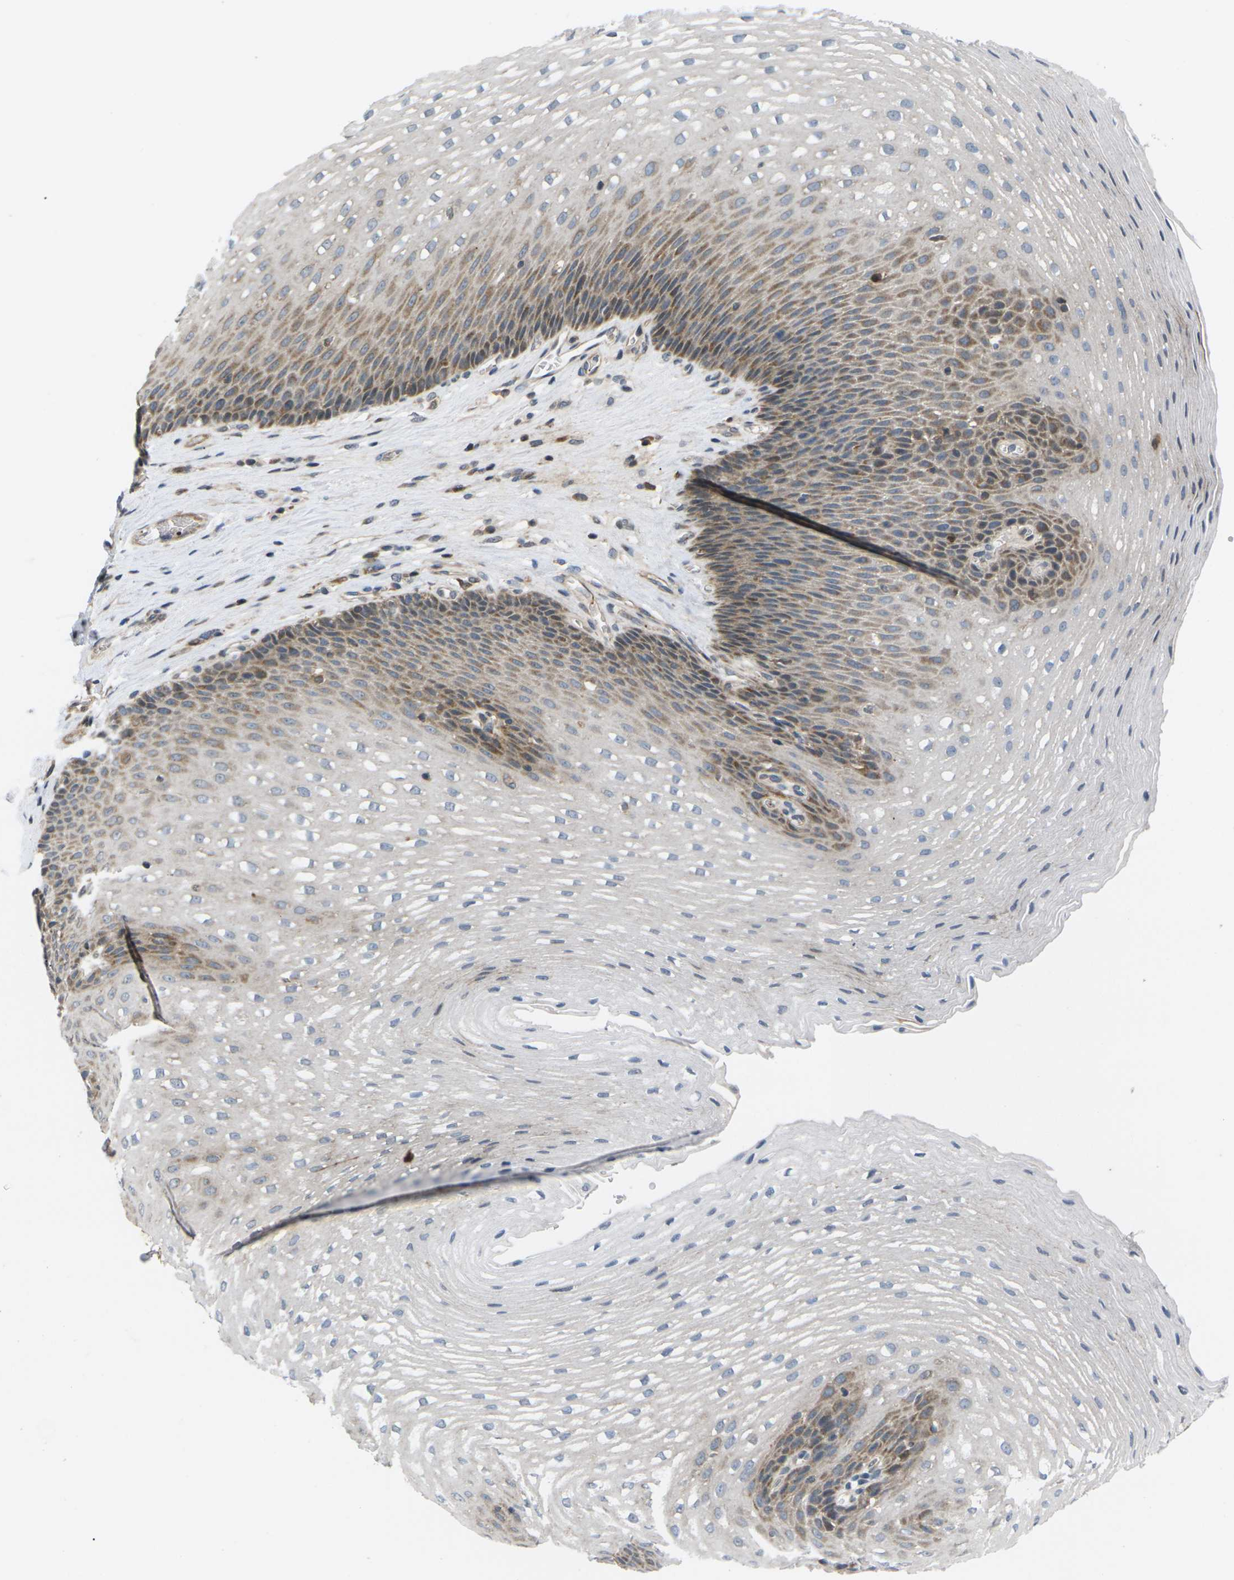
{"staining": {"intensity": "moderate", "quantity": "25%-75%", "location": "cytoplasmic/membranous"}, "tissue": "esophagus", "cell_type": "Squamous epithelial cells", "image_type": "normal", "snomed": [{"axis": "morphology", "description": "Normal tissue, NOS"}, {"axis": "topography", "description": "Esophagus"}], "caption": "Moderate cytoplasmic/membranous staining for a protein is present in about 25%-75% of squamous epithelial cells of benign esophagus using immunohistochemistry.", "gene": "RPS6KA3", "patient": {"sex": "male", "age": 48}}